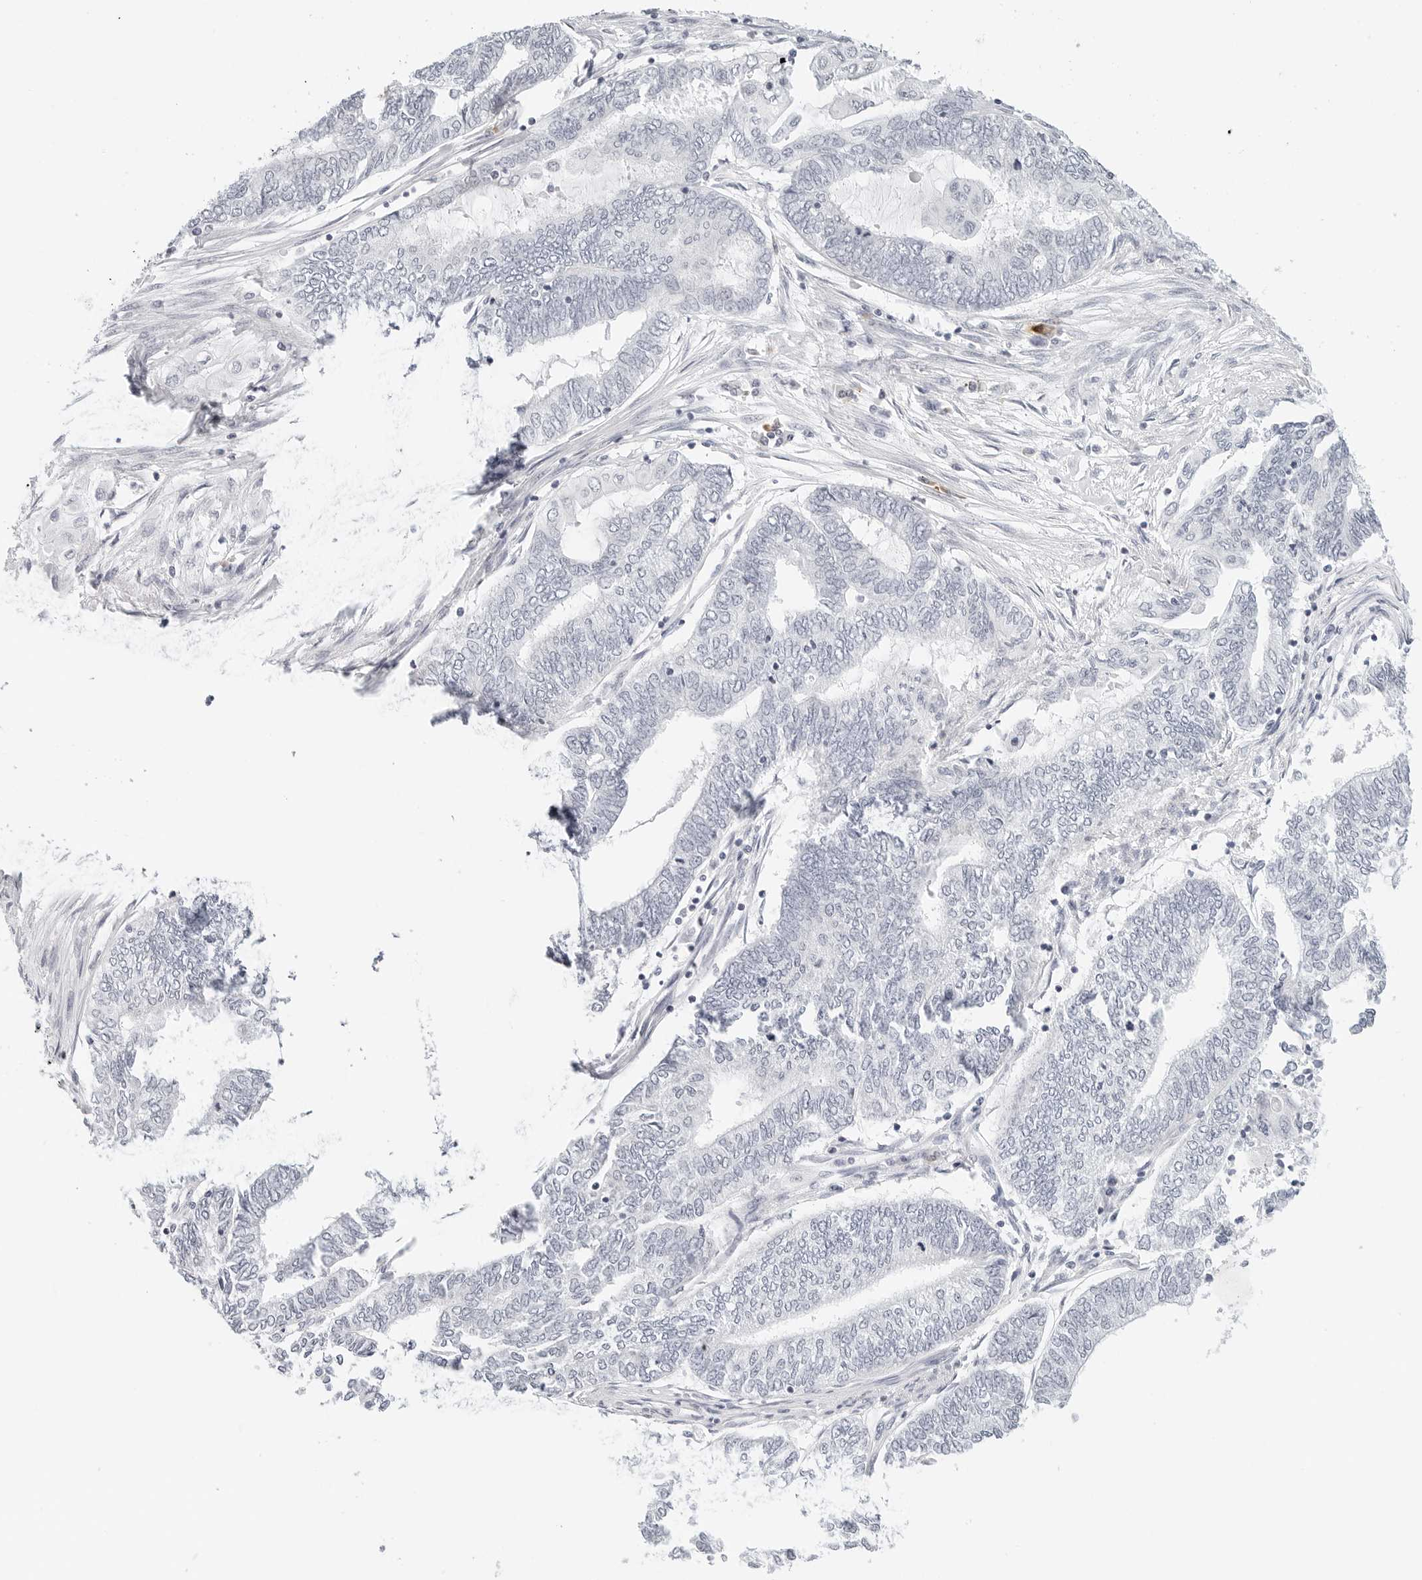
{"staining": {"intensity": "negative", "quantity": "none", "location": "none"}, "tissue": "endometrial cancer", "cell_type": "Tumor cells", "image_type": "cancer", "snomed": [{"axis": "morphology", "description": "Adenocarcinoma, NOS"}, {"axis": "topography", "description": "Uterus"}, {"axis": "topography", "description": "Endometrium"}], "caption": "Tumor cells are negative for protein expression in human endometrial cancer. Brightfield microscopy of immunohistochemistry (IHC) stained with DAB (brown) and hematoxylin (blue), captured at high magnification.", "gene": "PARP10", "patient": {"sex": "female", "age": 70}}